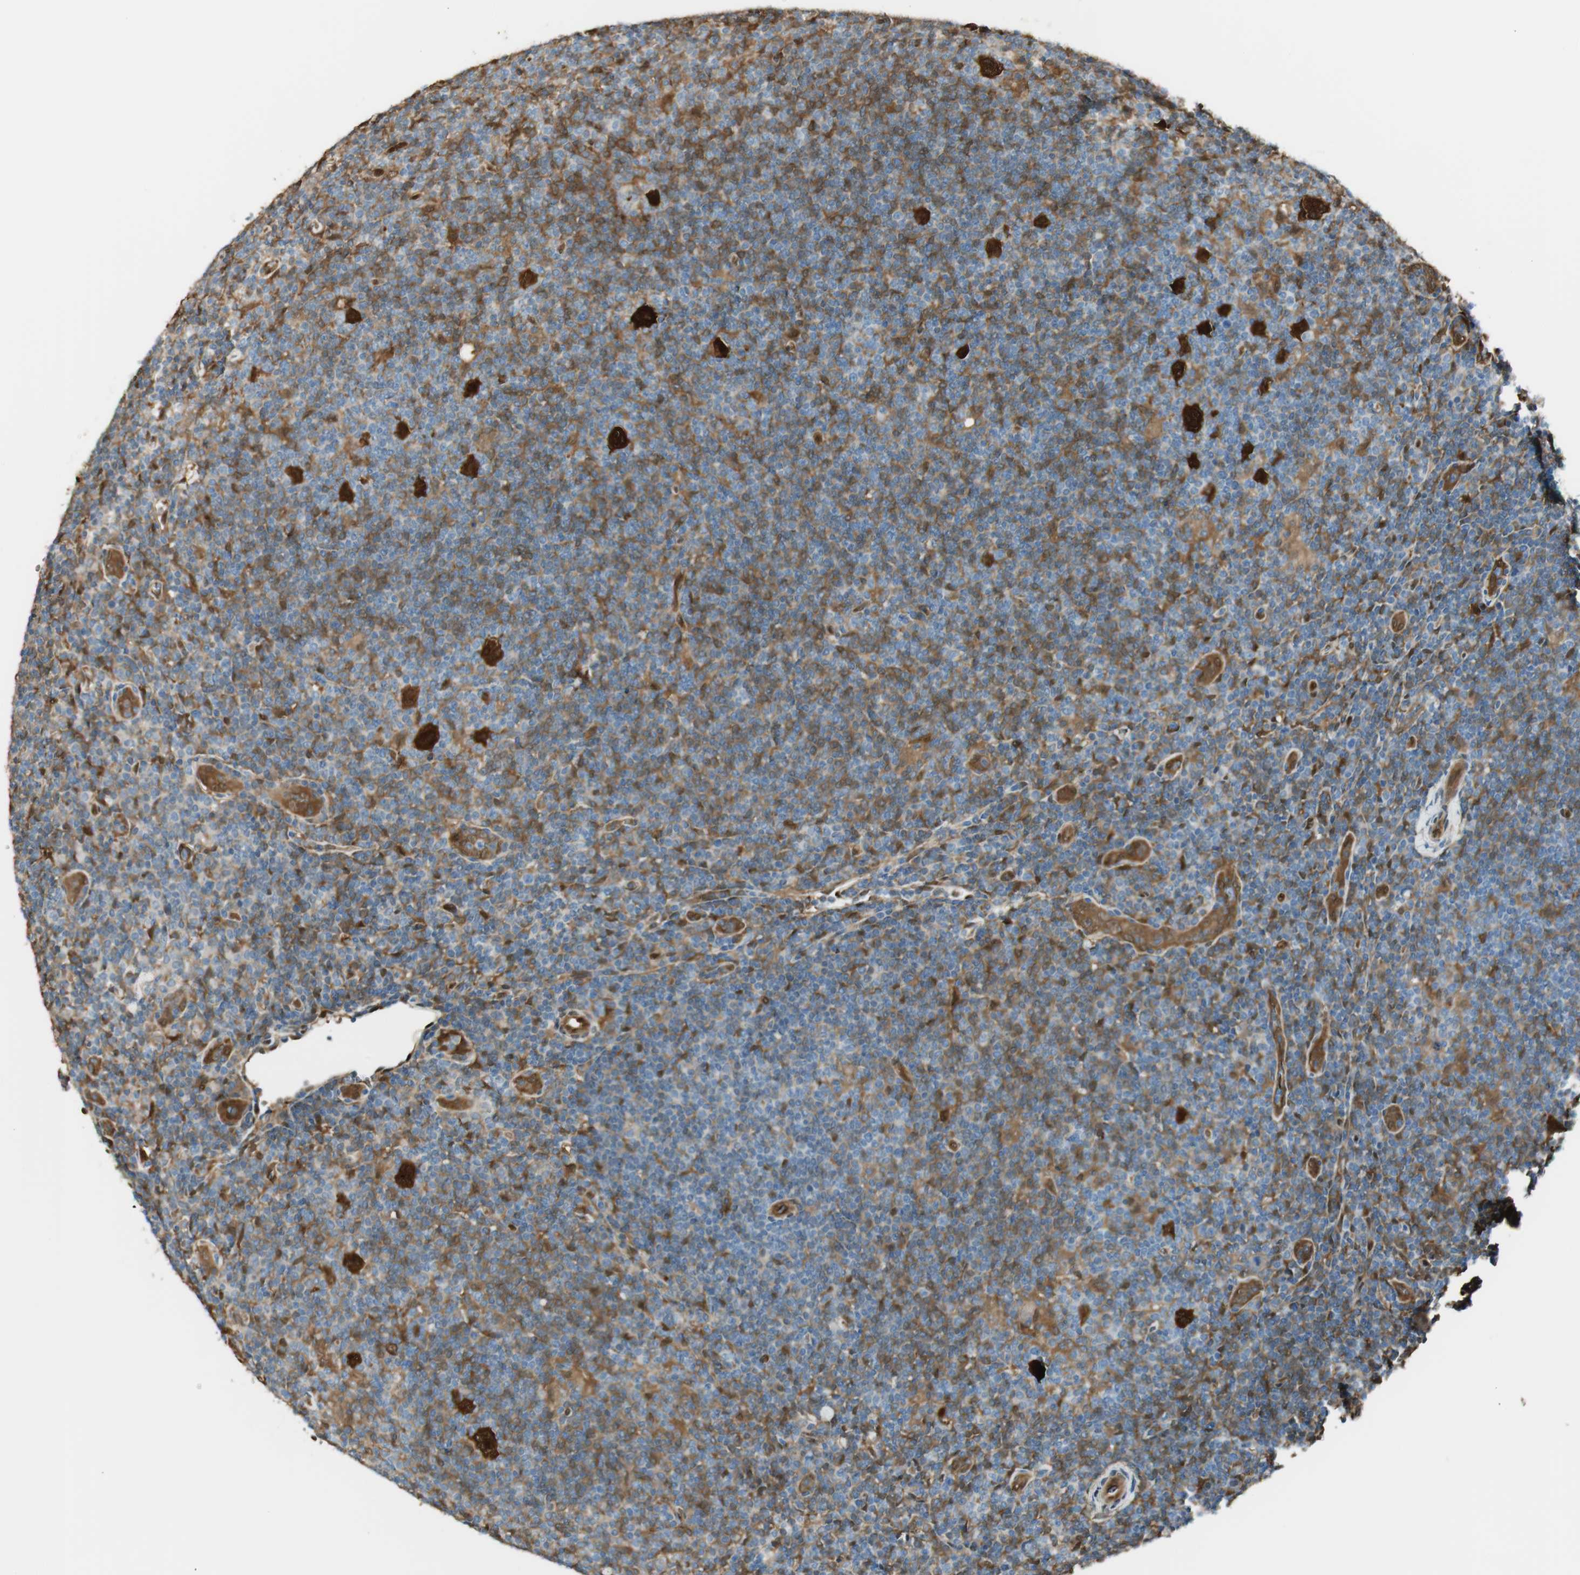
{"staining": {"intensity": "strong", "quantity": ">75%", "location": "cytoplasmic/membranous"}, "tissue": "lymphoma", "cell_type": "Tumor cells", "image_type": "cancer", "snomed": [{"axis": "morphology", "description": "Hodgkin's disease, NOS"}, {"axis": "topography", "description": "Lymph node"}], "caption": "Strong cytoplasmic/membranous staining for a protein is seen in about >75% of tumor cells of Hodgkin's disease using immunohistochemistry (IHC).", "gene": "SERPINB6", "patient": {"sex": "female", "age": 57}}